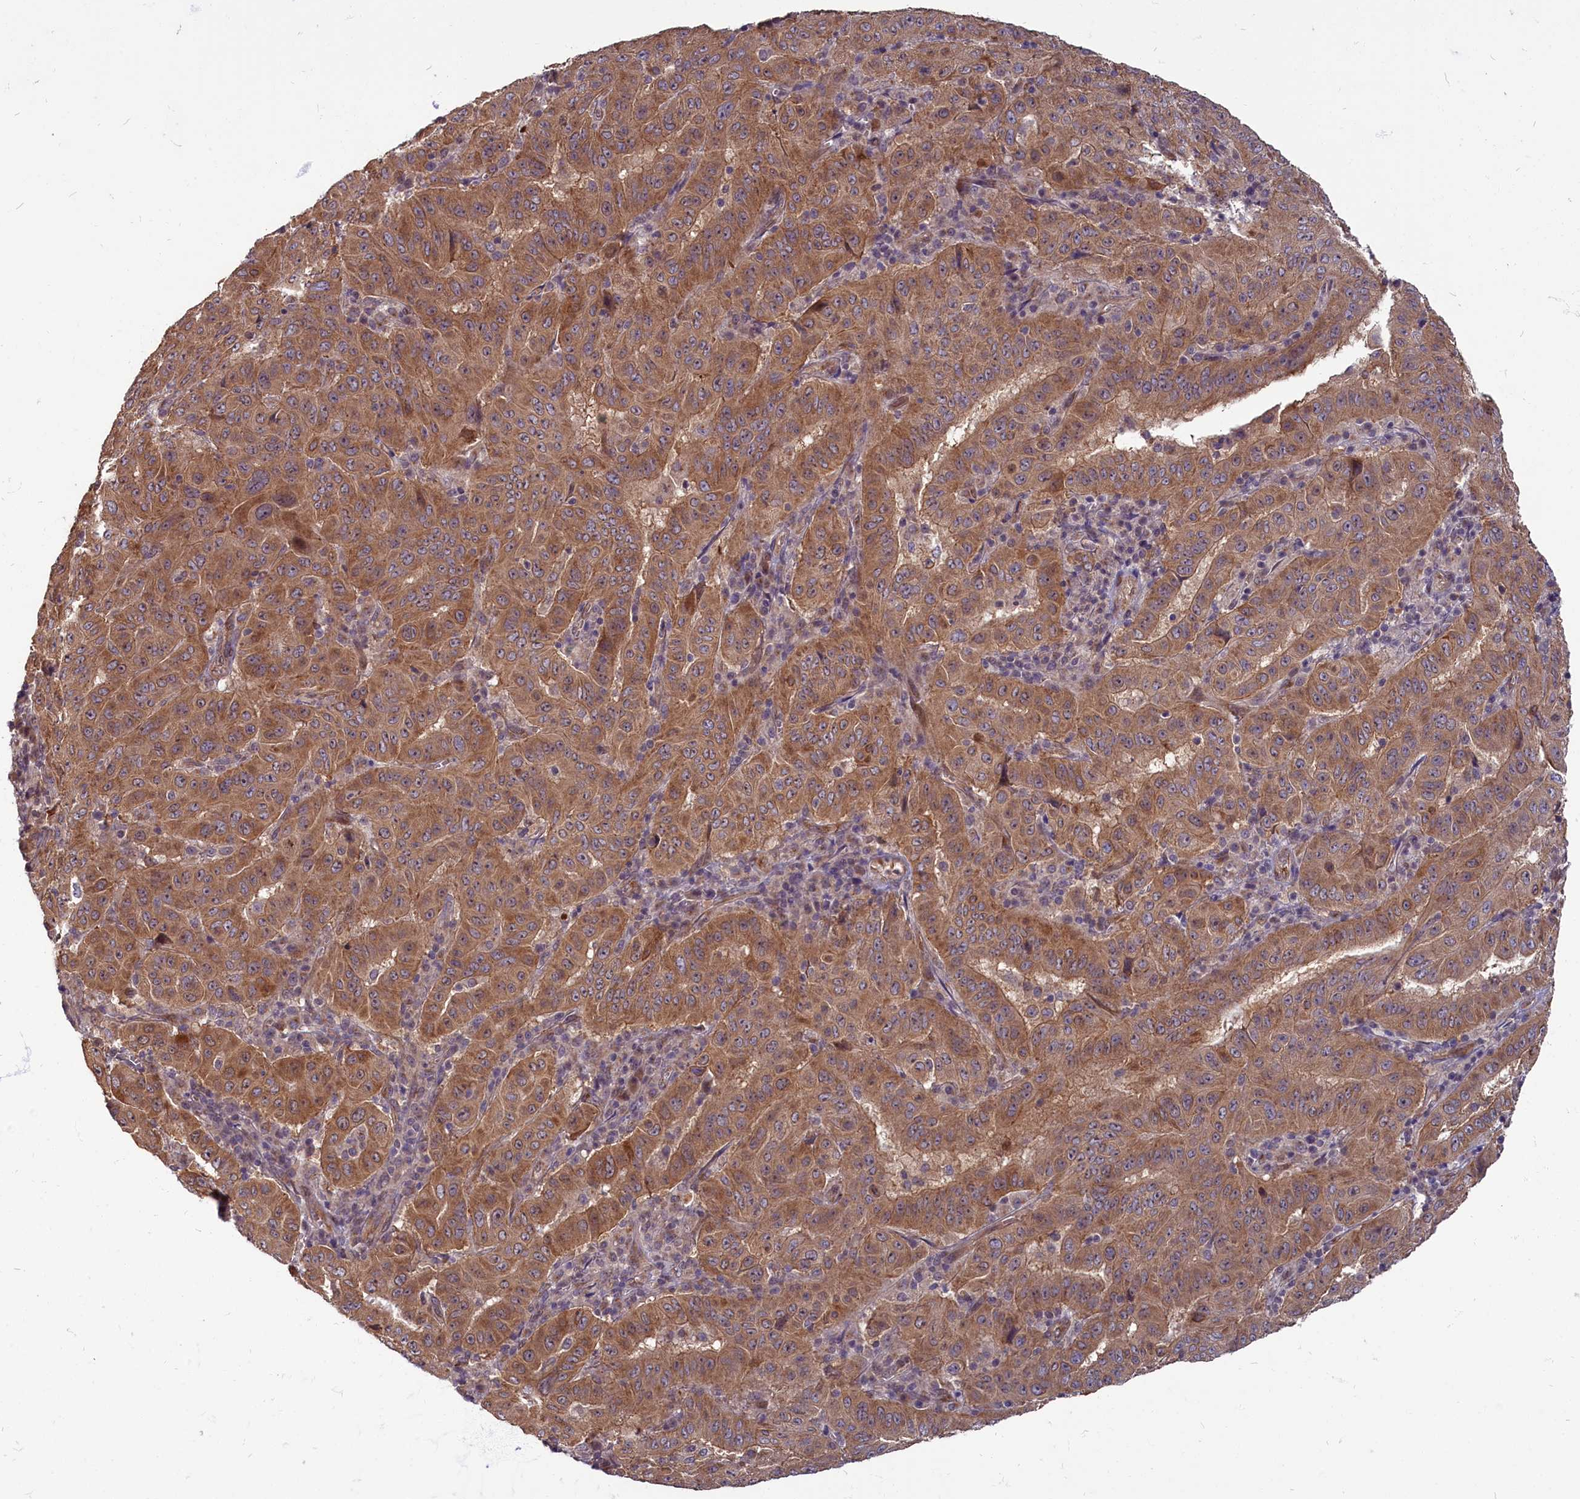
{"staining": {"intensity": "moderate", "quantity": ">75%", "location": "cytoplasmic/membranous"}, "tissue": "pancreatic cancer", "cell_type": "Tumor cells", "image_type": "cancer", "snomed": [{"axis": "morphology", "description": "Adenocarcinoma, NOS"}, {"axis": "topography", "description": "Pancreas"}], "caption": "Approximately >75% of tumor cells in adenocarcinoma (pancreatic) exhibit moderate cytoplasmic/membranous protein staining as visualized by brown immunohistochemical staining.", "gene": "MYCBP", "patient": {"sex": "male", "age": 63}}